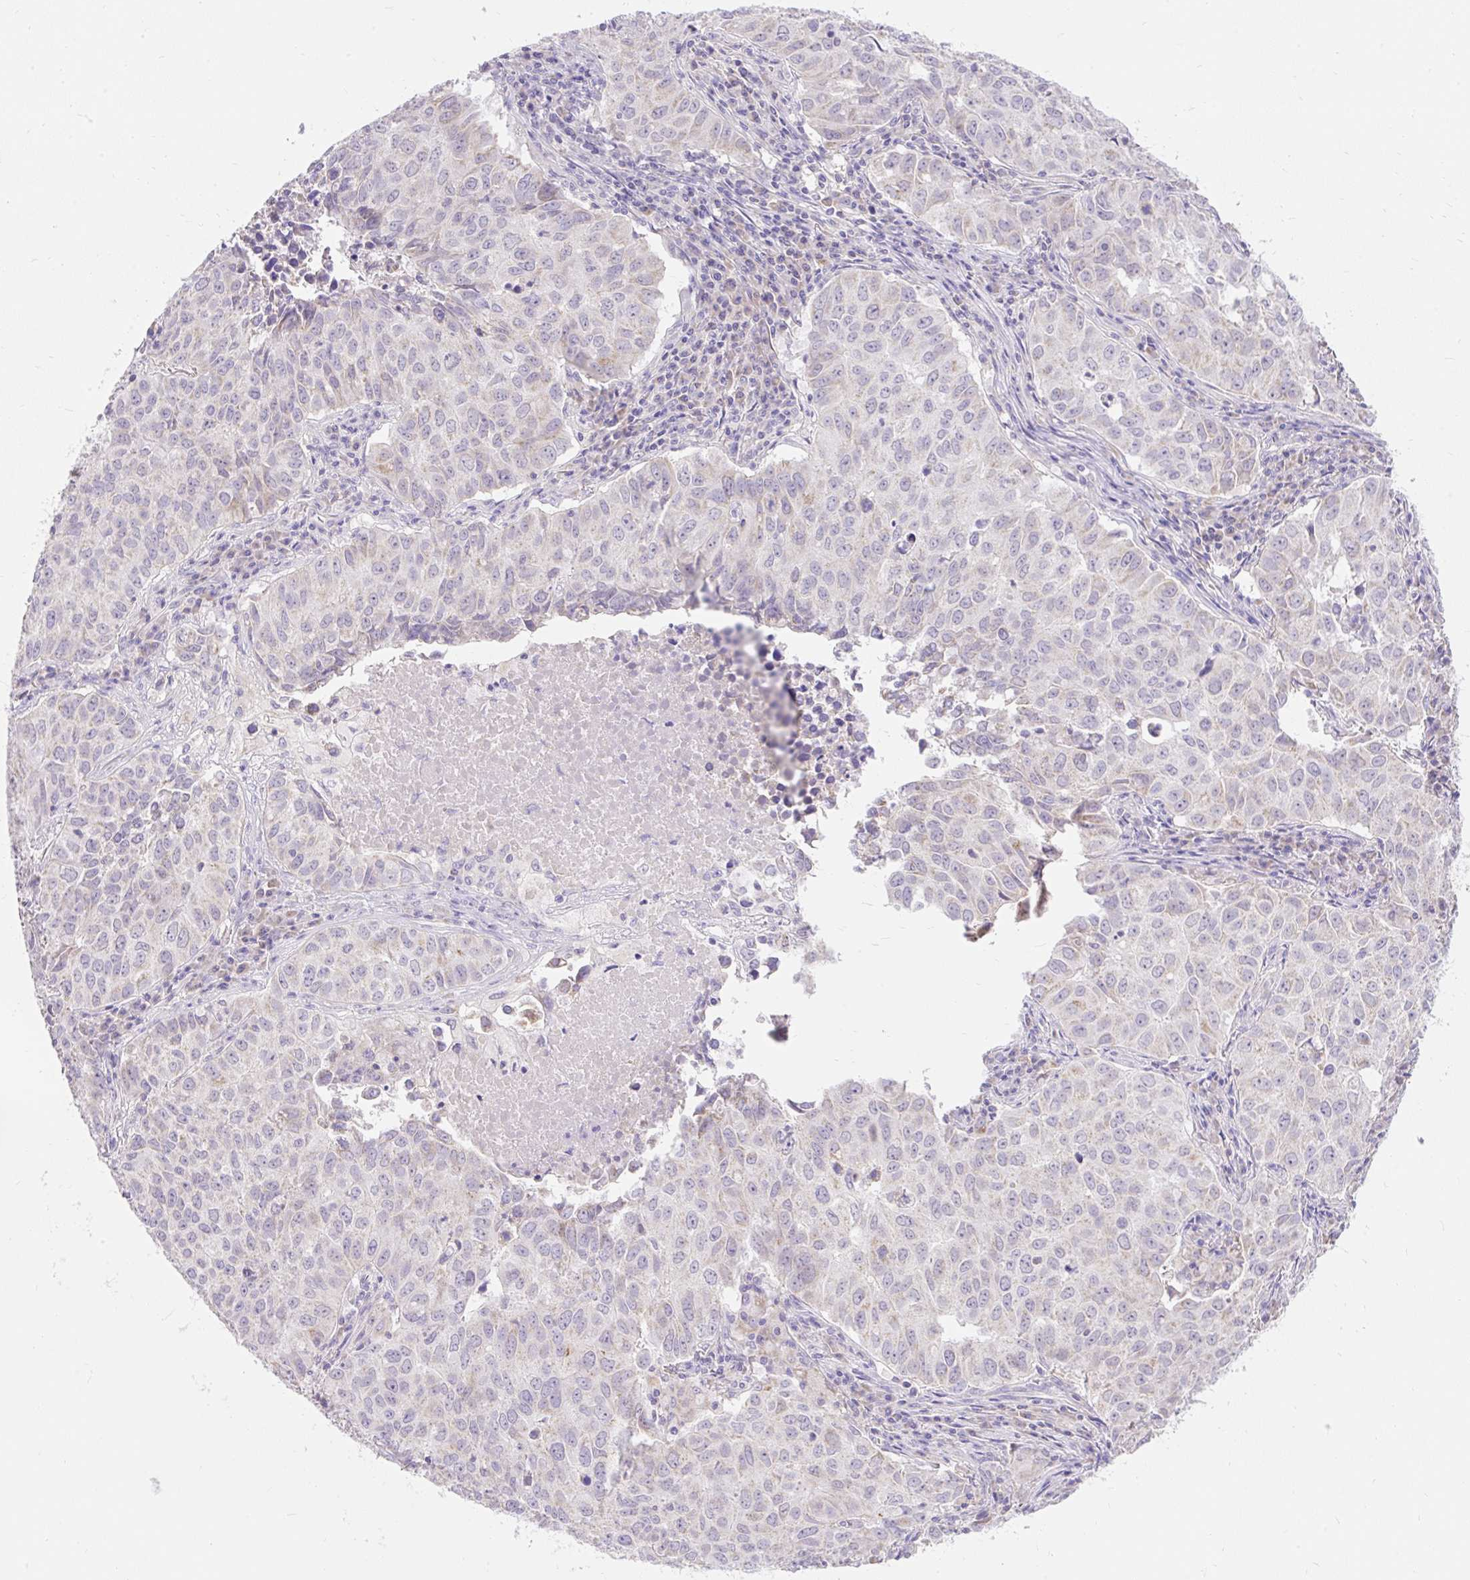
{"staining": {"intensity": "negative", "quantity": "none", "location": "none"}, "tissue": "lung cancer", "cell_type": "Tumor cells", "image_type": "cancer", "snomed": [{"axis": "morphology", "description": "Adenocarcinoma, NOS"}, {"axis": "topography", "description": "Lung"}], "caption": "Protein analysis of lung adenocarcinoma exhibits no significant expression in tumor cells.", "gene": "PMAIP1", "patient": {"sex": "female", "age": 50}}